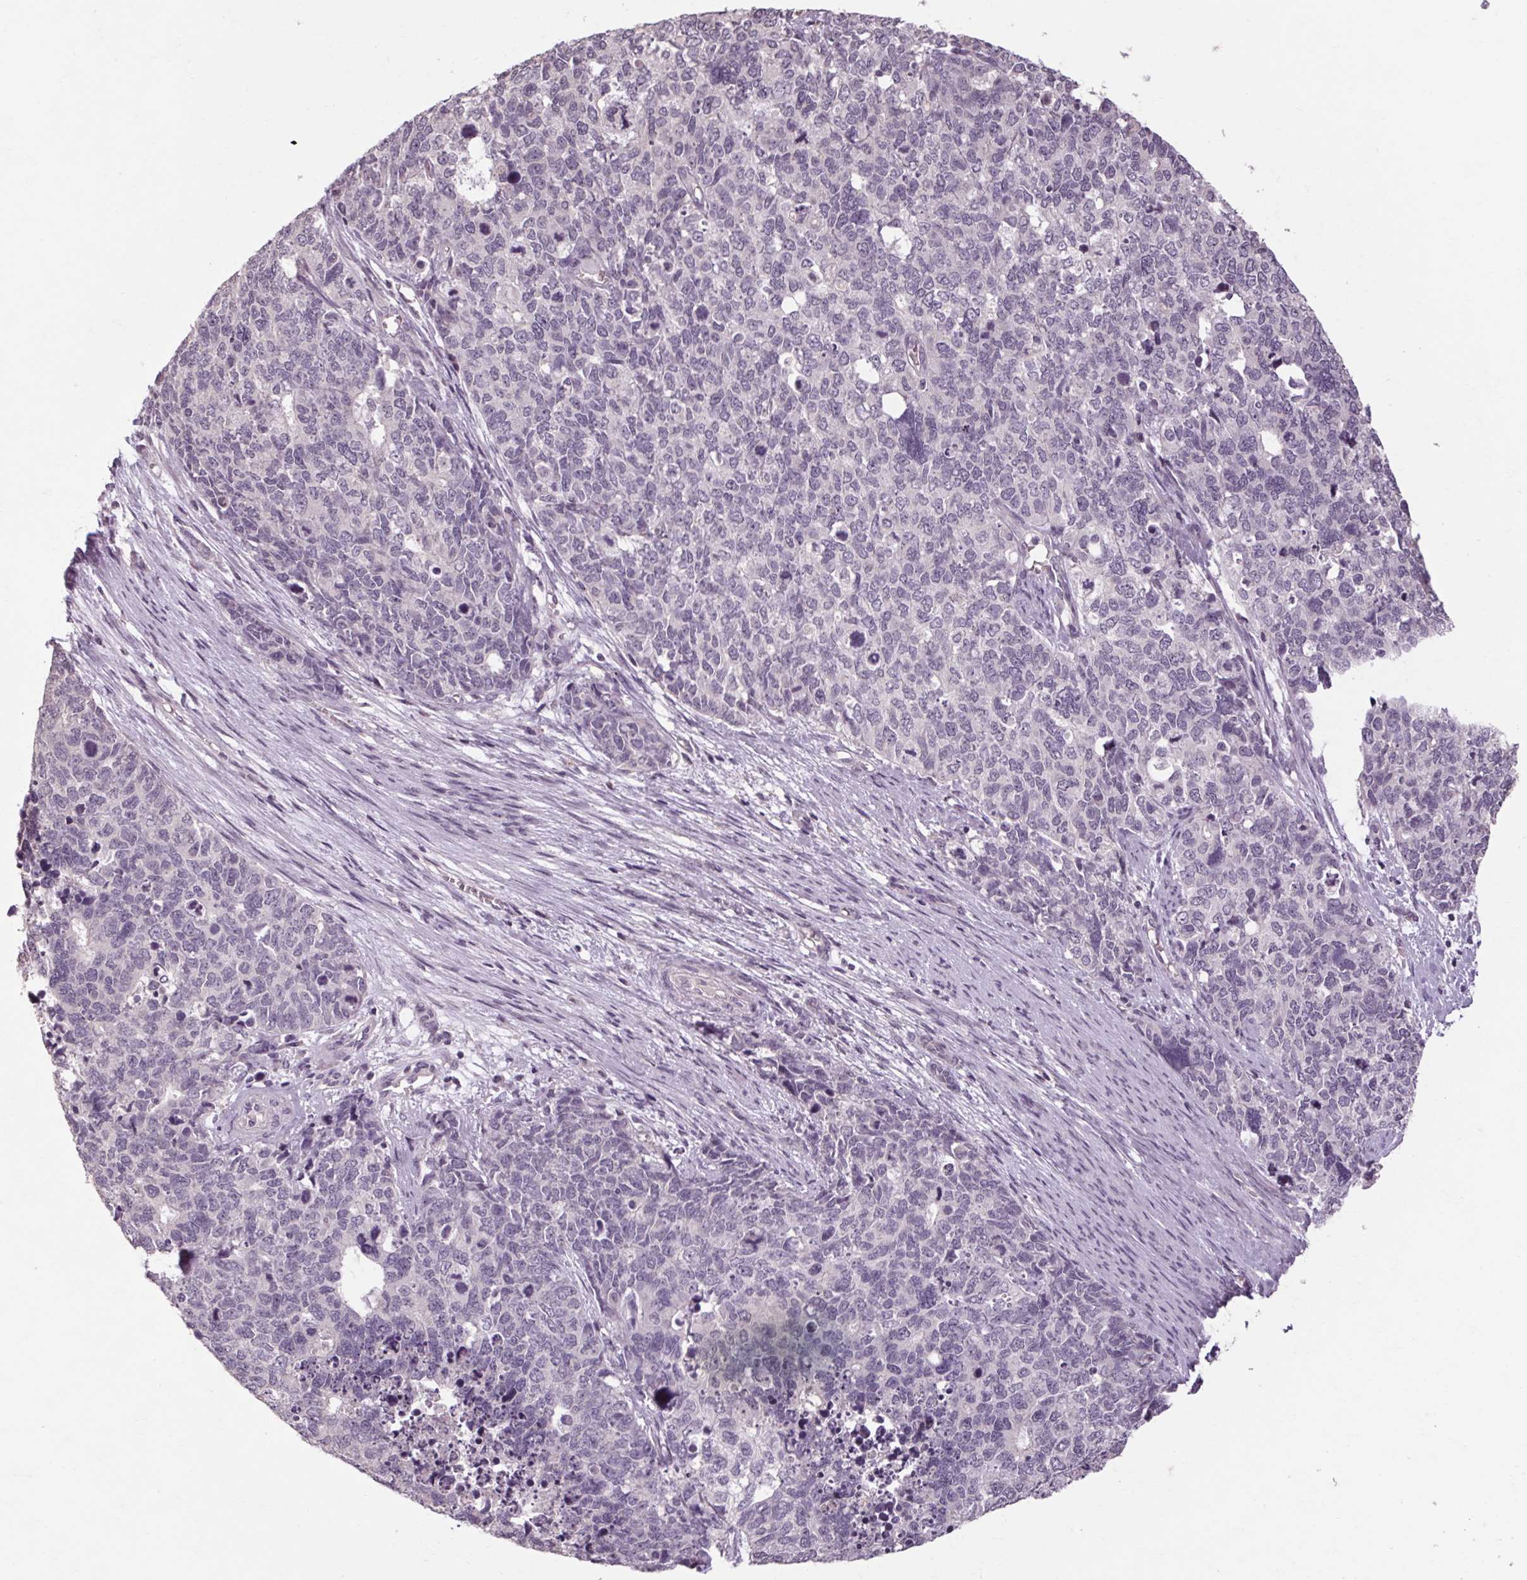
{"staining": {"intensity": "negative", "quantity": "none", "location": "none"}, "tissue": "cervical cancer", "cell_type": "Tumor cells", "image_type": "cancer", "snomed": [{"axis": "morphology", "description": "Squamous cell carcinoma, NOS"}, {"axis": "topography", "description": "Cervix"}], "caption": "Tumor cells show no significant protein expression in cervical cancer (squamous cell carcinoma).", "gene": "POMC", "patient": {"sex": "female", "age": 63}}